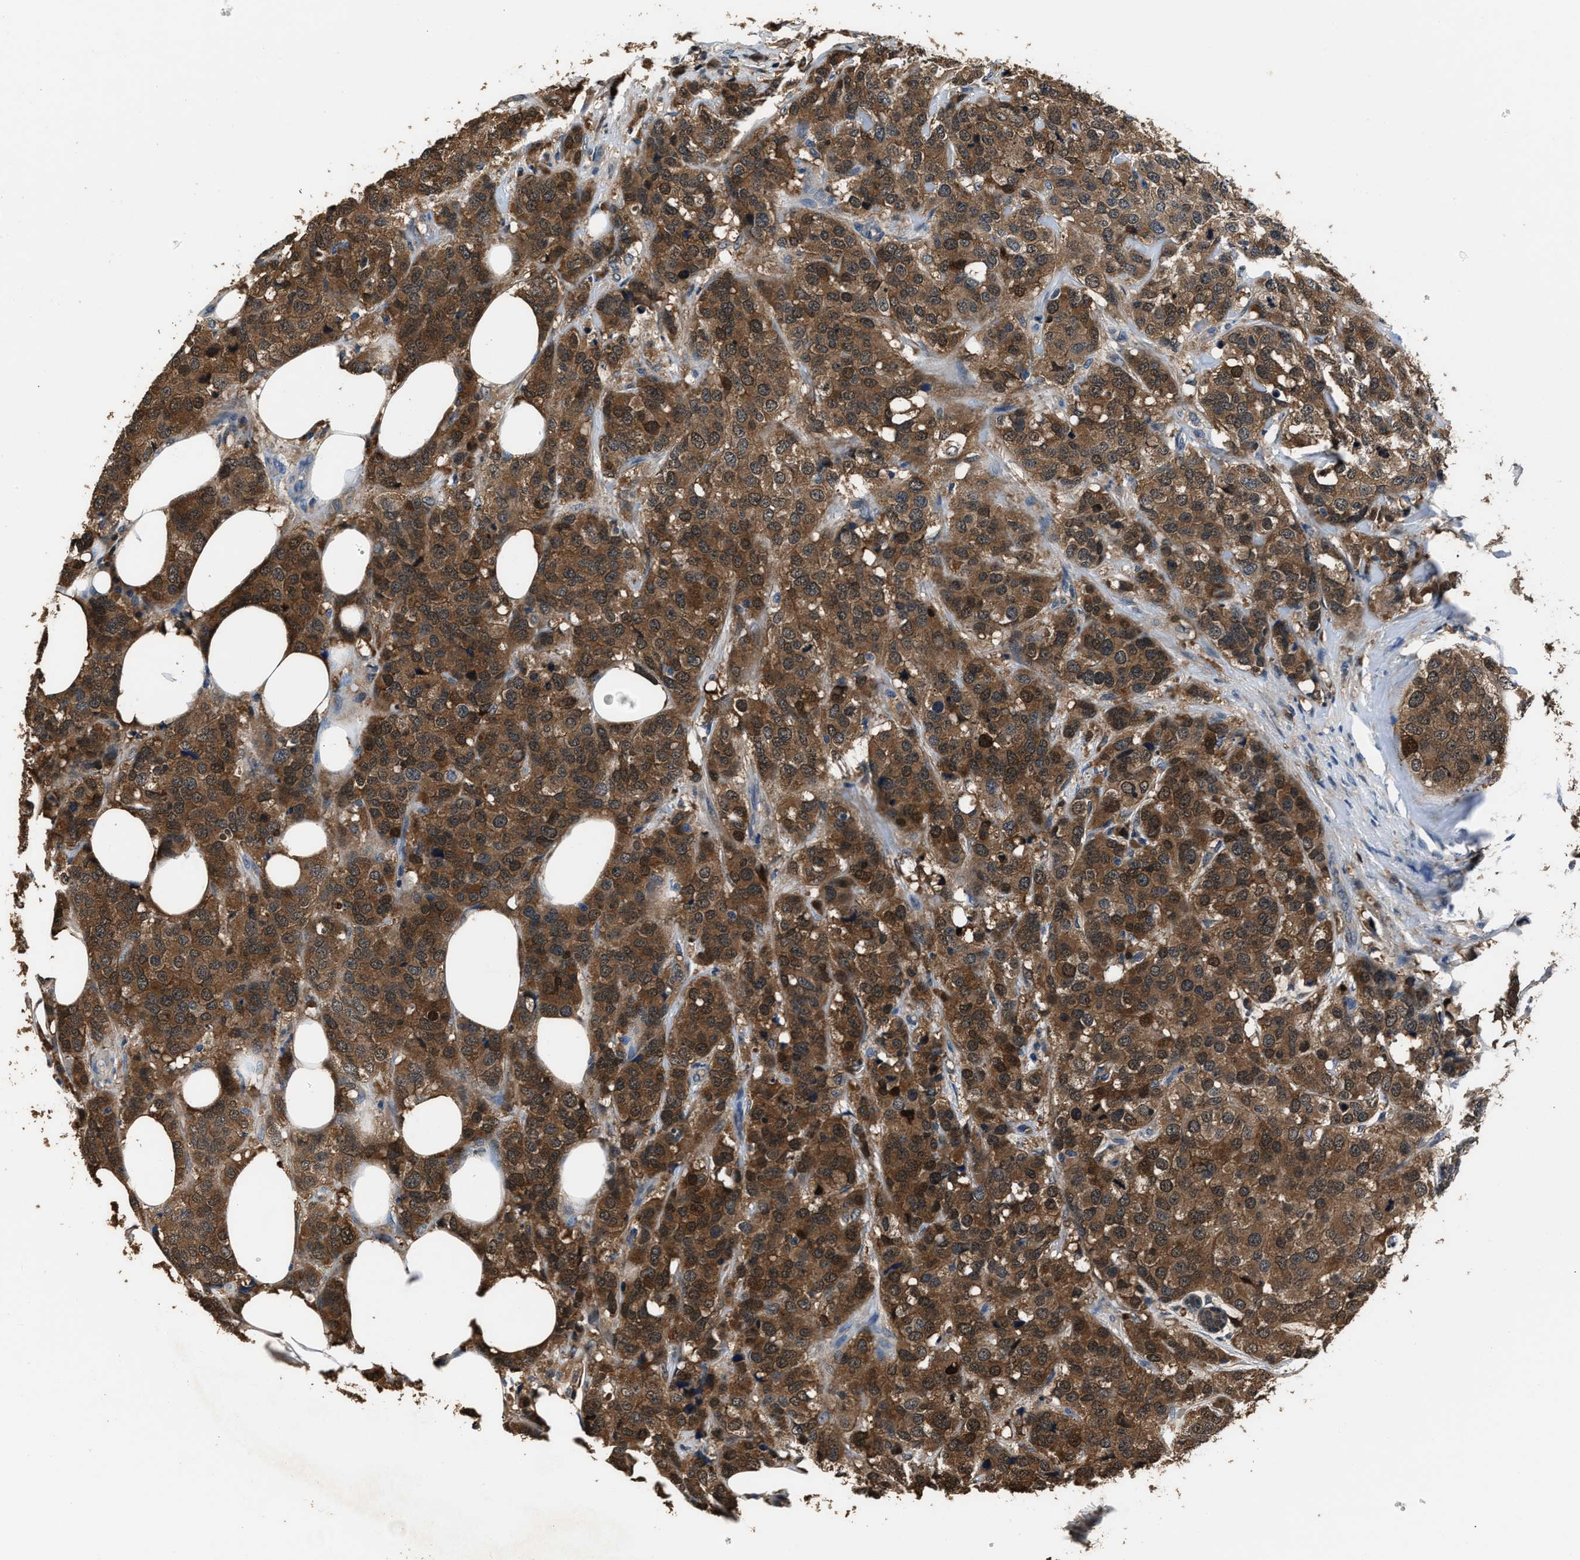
{"staining": {"intensity": "strong", "quantity": ">75%", "location": "cytoplasmic/membranous"}, "tissue": "breast cancer", "cell_type": "Tumor cells", "image_type": "cancer", "snomed": [{"axis": "morphology", "description": "Lobular carcinoma"}, {"axis": "topography", "description": "Breast"}], "caption": "A brown stain highlights strong cytoplasmic/membranous staining of a protein in human lobular carcinoma (breast) tumor cells.", "gene": "GSTP1", "patient": {"sex": "female", "age": 59}}